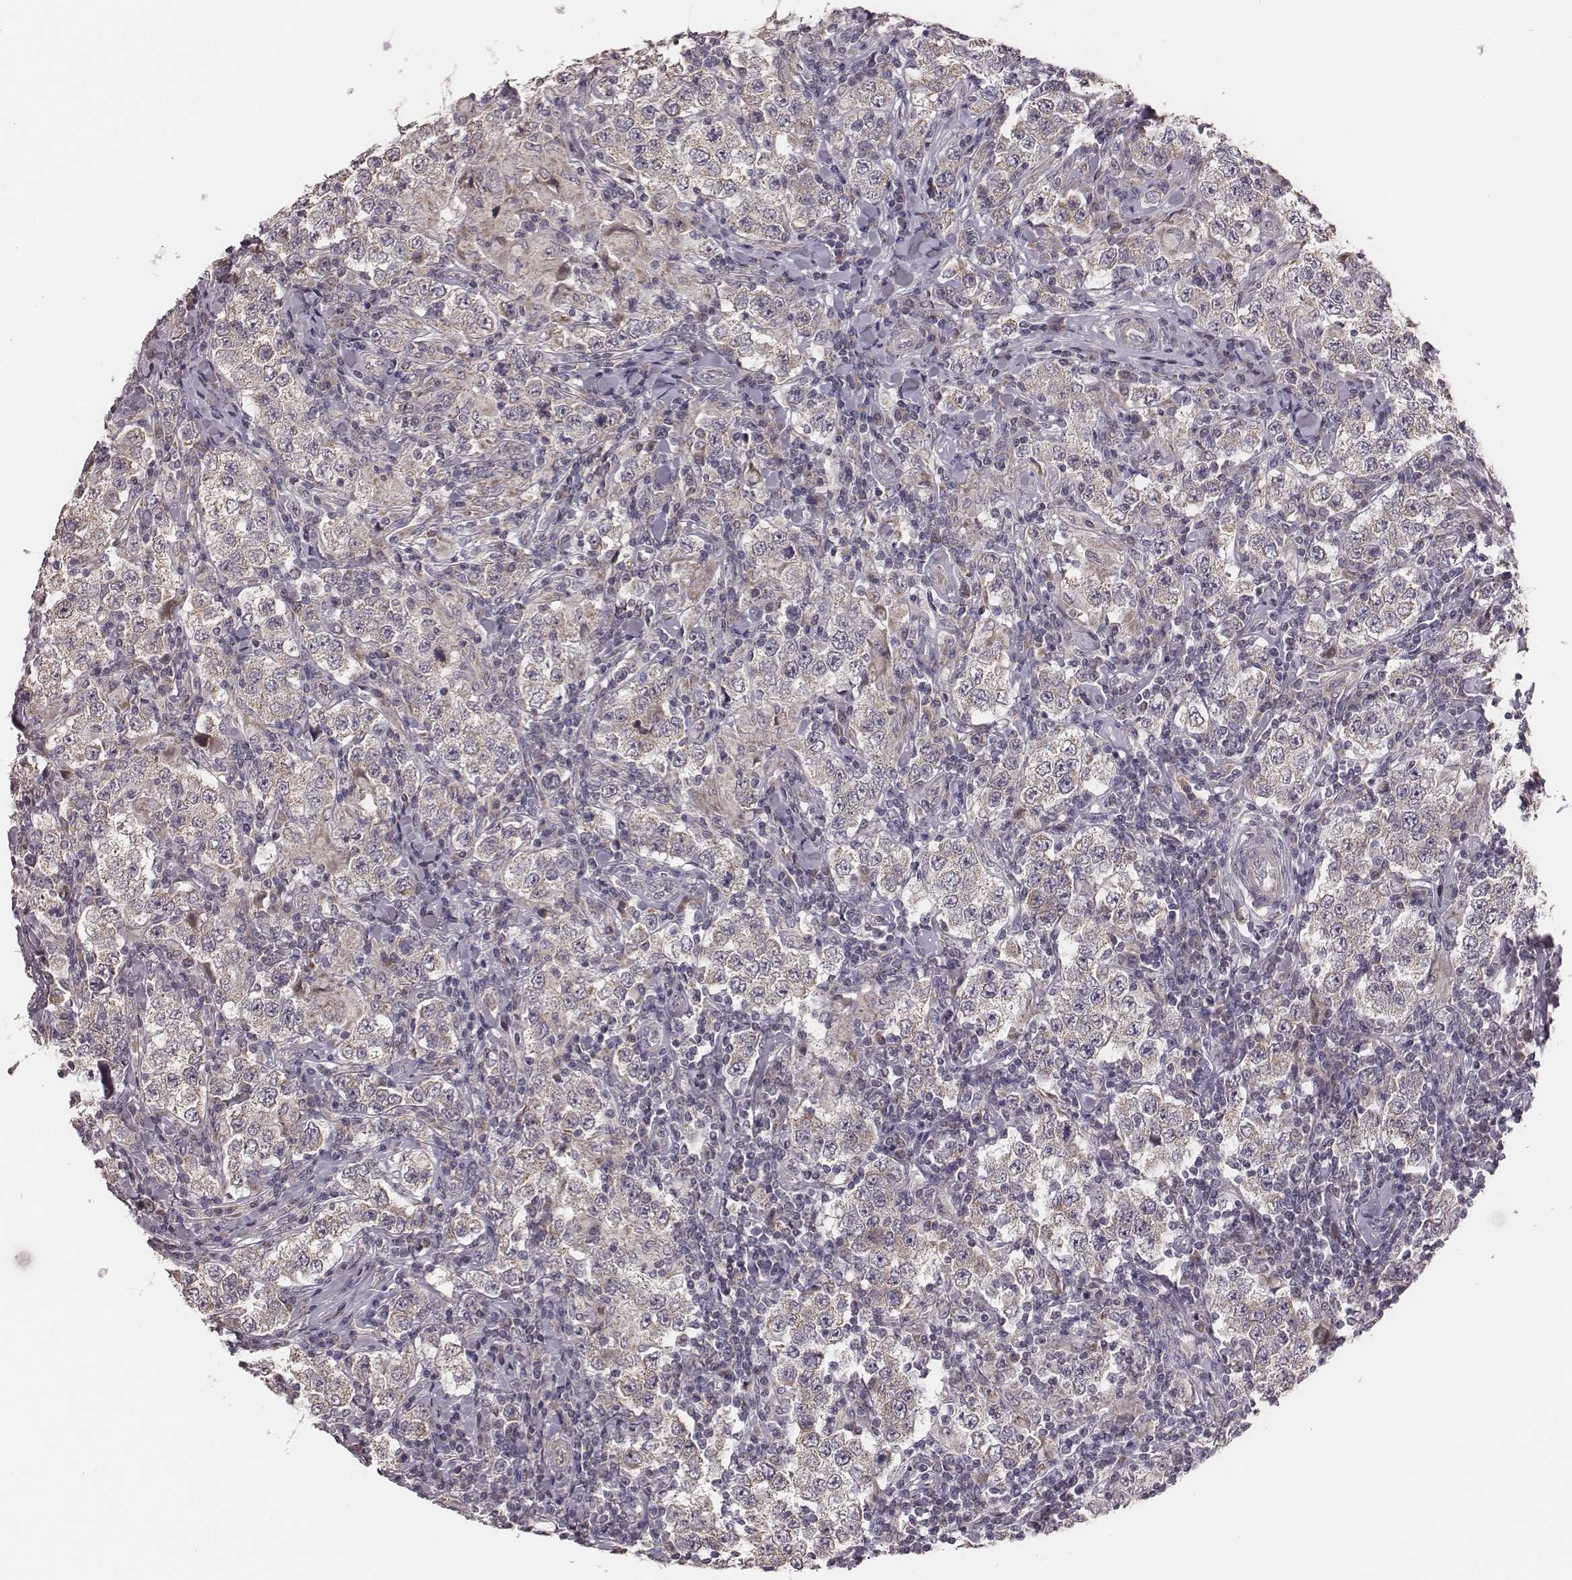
{"staining": {"intensity": "negative", "quantity": "none", "location": "none"}, "tissue": "testis cancer", "cell_type": "Tumor cells", "image_type": "cancer", "snomed": [{"axis": "morphology", "description": "Seminoma, NOS"}, {"axis": "morphology", "description": "Carcinoma, Embryonal, NOS"}, {"axis": "topography", "description": "Testis"}], "caption": "This is an immunohistochemistry histopathology image of human embryonal carcinoma (testis). There is no expression in tumor cells.", "gene": "HAVCR1", "patient": {"sex": "male", "age": 41}}